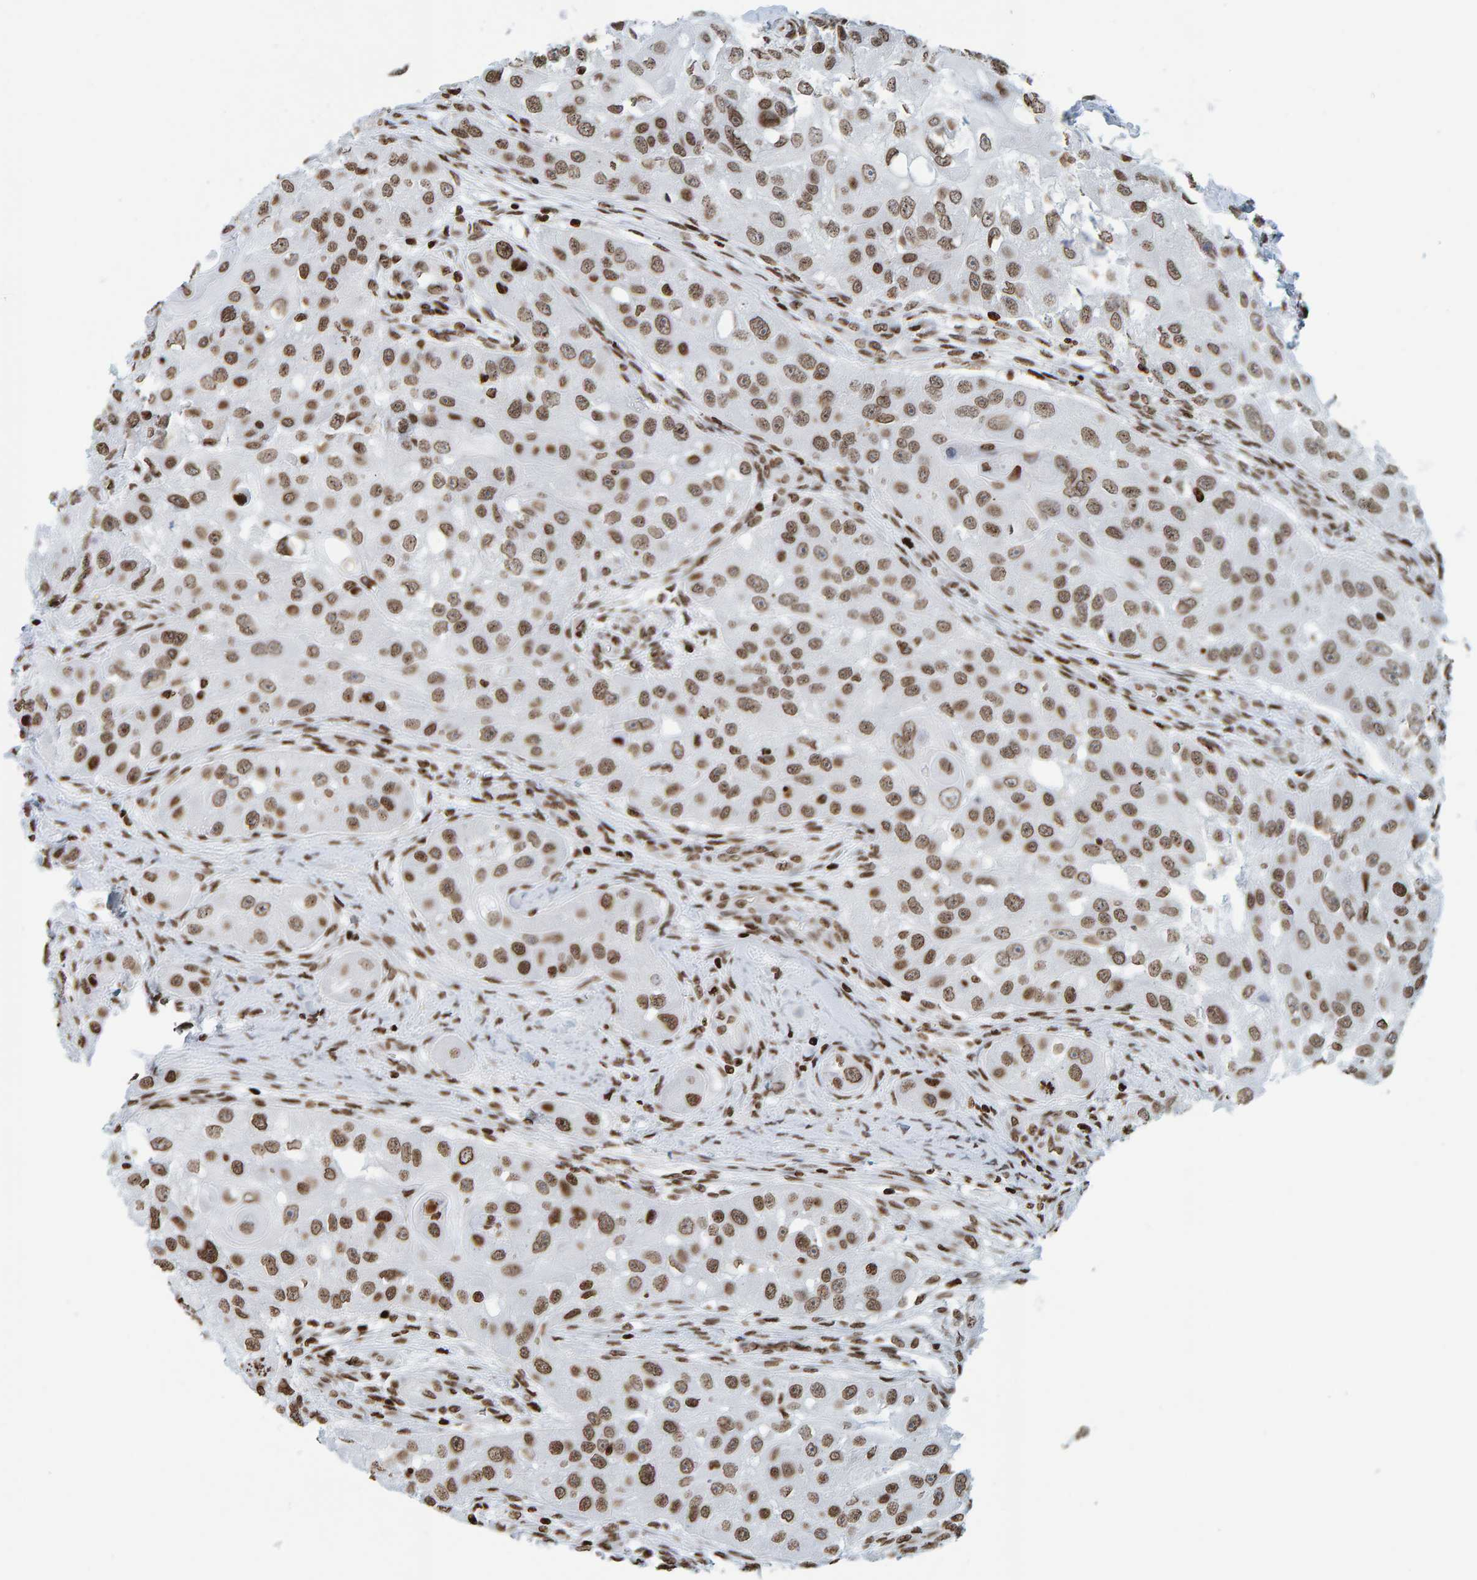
{"staining": {"intensity": "moderate", "quantity": ">75%", "location": "nuclear"}, "tissue": "head and neck cancer", "cell_type": "Tumor cells", "image_type": "cancer", "snomed": [{"axis": "morphology", "description": "Normal tissue, NOS"}, {"axis": "morphology", "description": "Squamous cell carcinoma, NOS"}, {"axis": "topography", "description": "Skeletal muscle"}, {"axis": "topography", "description": "Head-Neck"}], "caption": "Immunohistochemistry (IHC) photomicrograph of human head and neck cancer stained for a protein (brown), which reveals medium levels of moderate nuclear expression in approximately >75% of tumor cells.", "gene": "BRF2", "patient": {"sex": "male", "age": 51}}